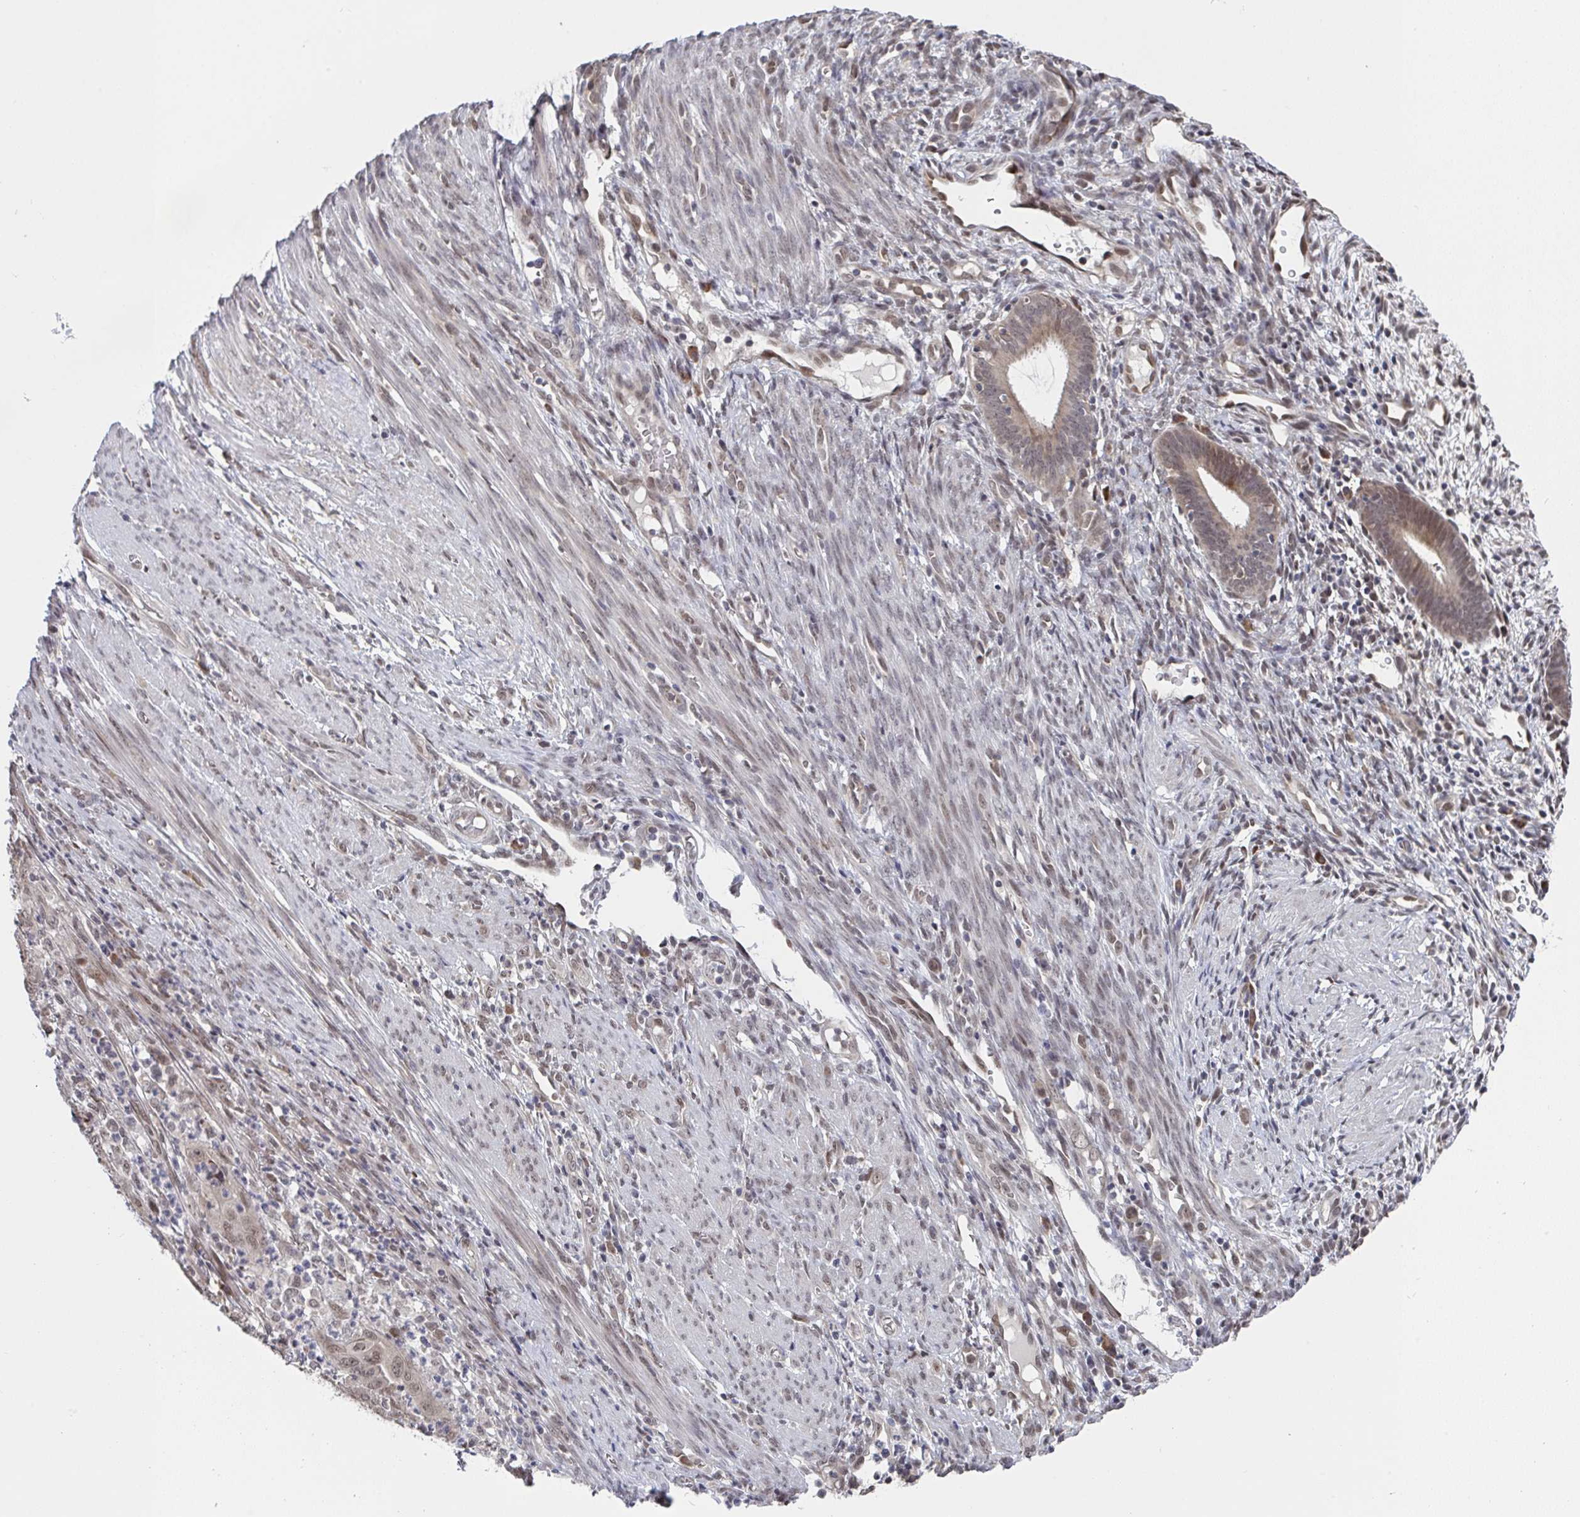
{"staining": {"intensity": "moderate", "quantity": ">75%", "location": "nuclear"}, "tissue": "endometrial cancer", "cell_type": "Tumor cells", "image_type": "cancer", "snomed": [{"axis": "morphology", "description": "Adenocarcinoma, NOS"}, {"axis": "topography", "description": "Endometrium"}], "caption": "Tumor cells show moderate nuclear staining in about >75% of cells in endometrial cancer (adenocarcinoma). The staining was performed using DAB, with brown indicating positive protein expression. Nuclei are stained blue with hematoxylin.", "gene": "JMJD1C", "patient": {"sex": "female", "age": 51}}